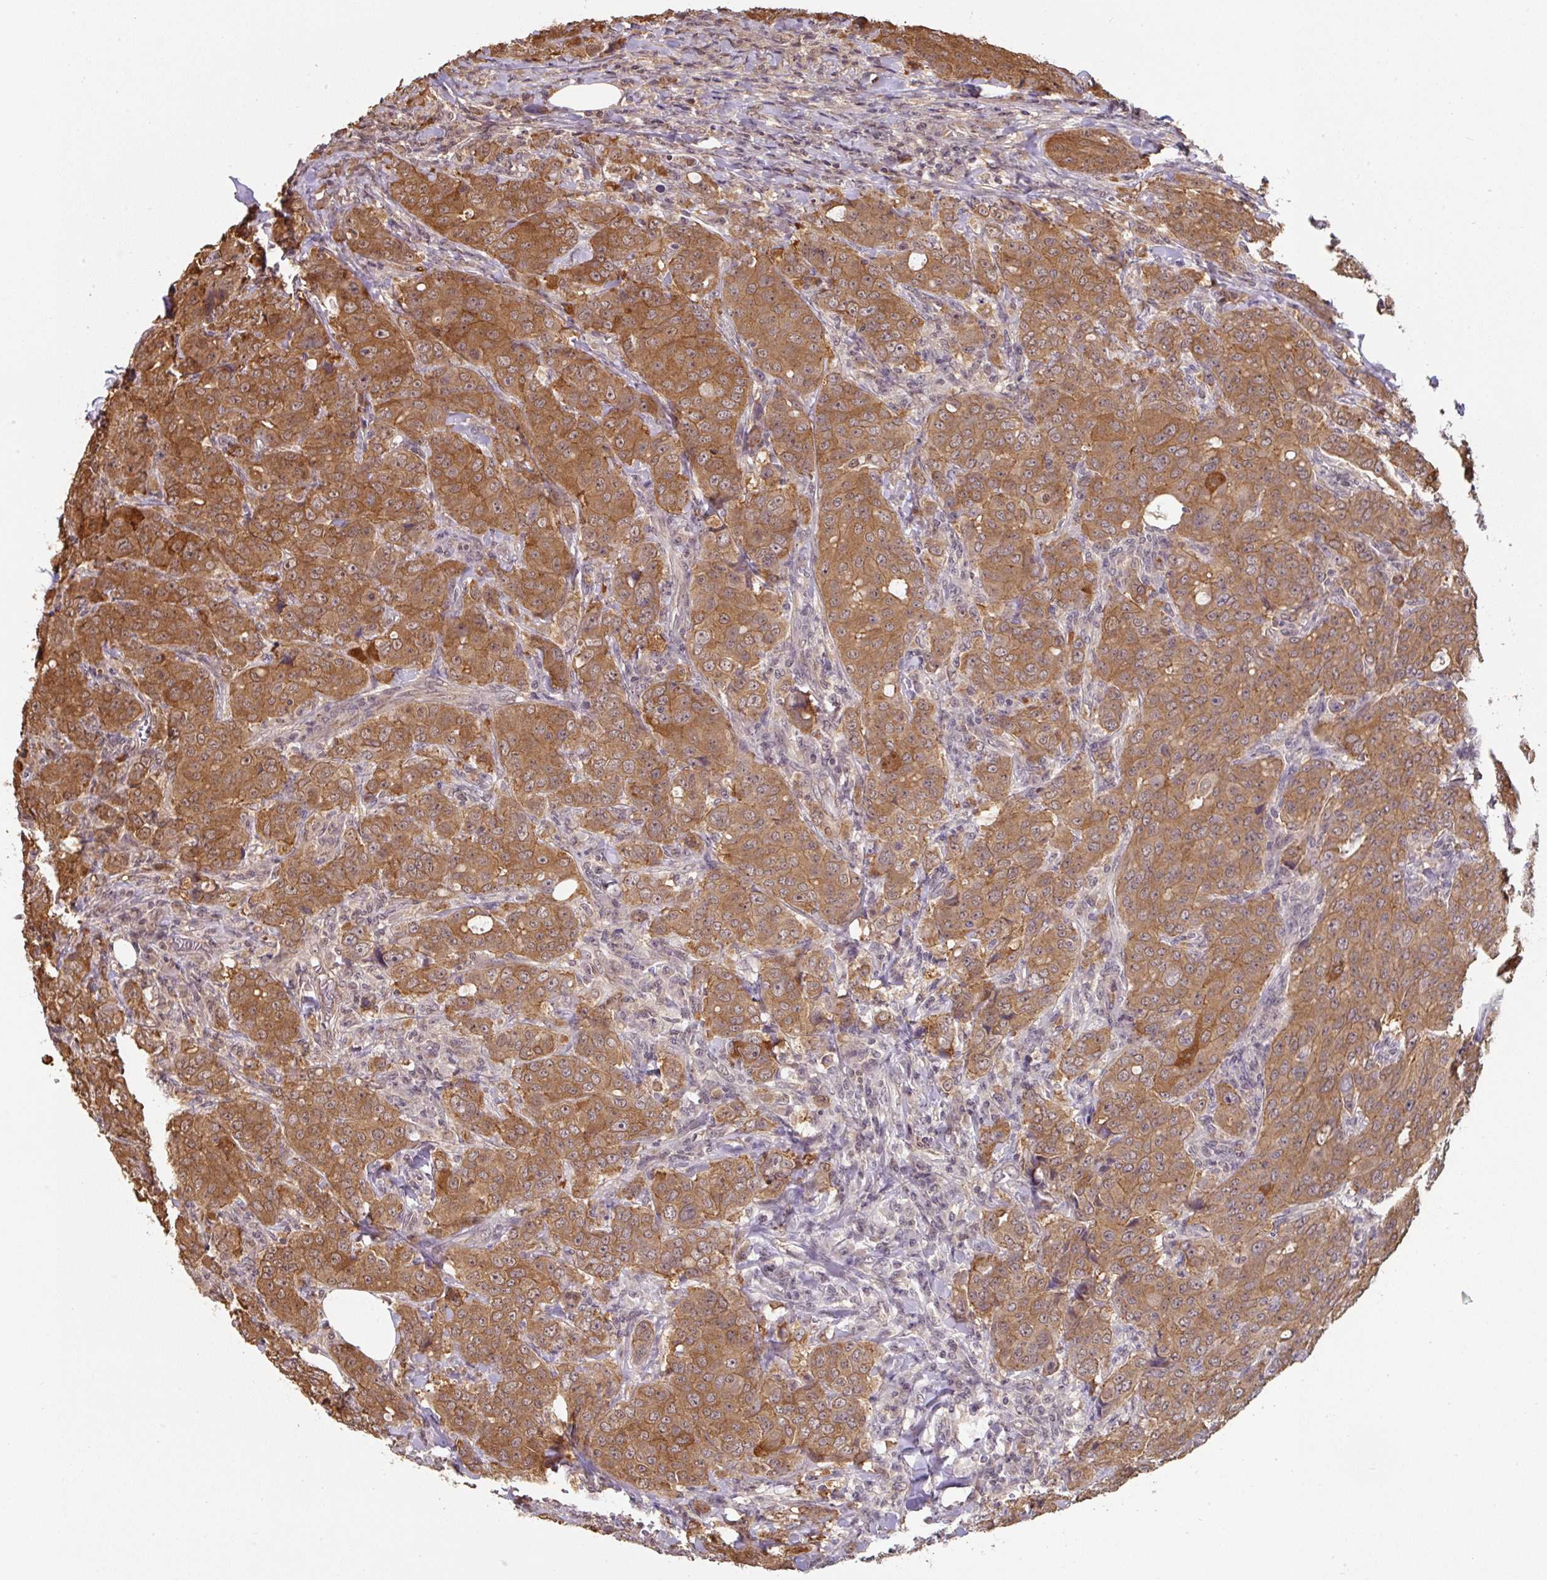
{"staining": {"intensity": "moderate", "quantity": ">75%", "location": "cytoplasmic/membranous"}, "tissue": "breast cancer", "cell_type": "Tumor cells", "image_type": "cancer", "snomed": [{"axis": "morphology", "description": "Duct carcinoma"}, {"axis": "topography", "description": "Breast"}], "caption": "Tumor cells display medium levels of moderate cytoplasmic/membranous expression in approximately >75% of cells in human breast cancer (invasive ductal carcinoma).", "gene": "ST13", "patient": {"sex": "female", "age": 43}}